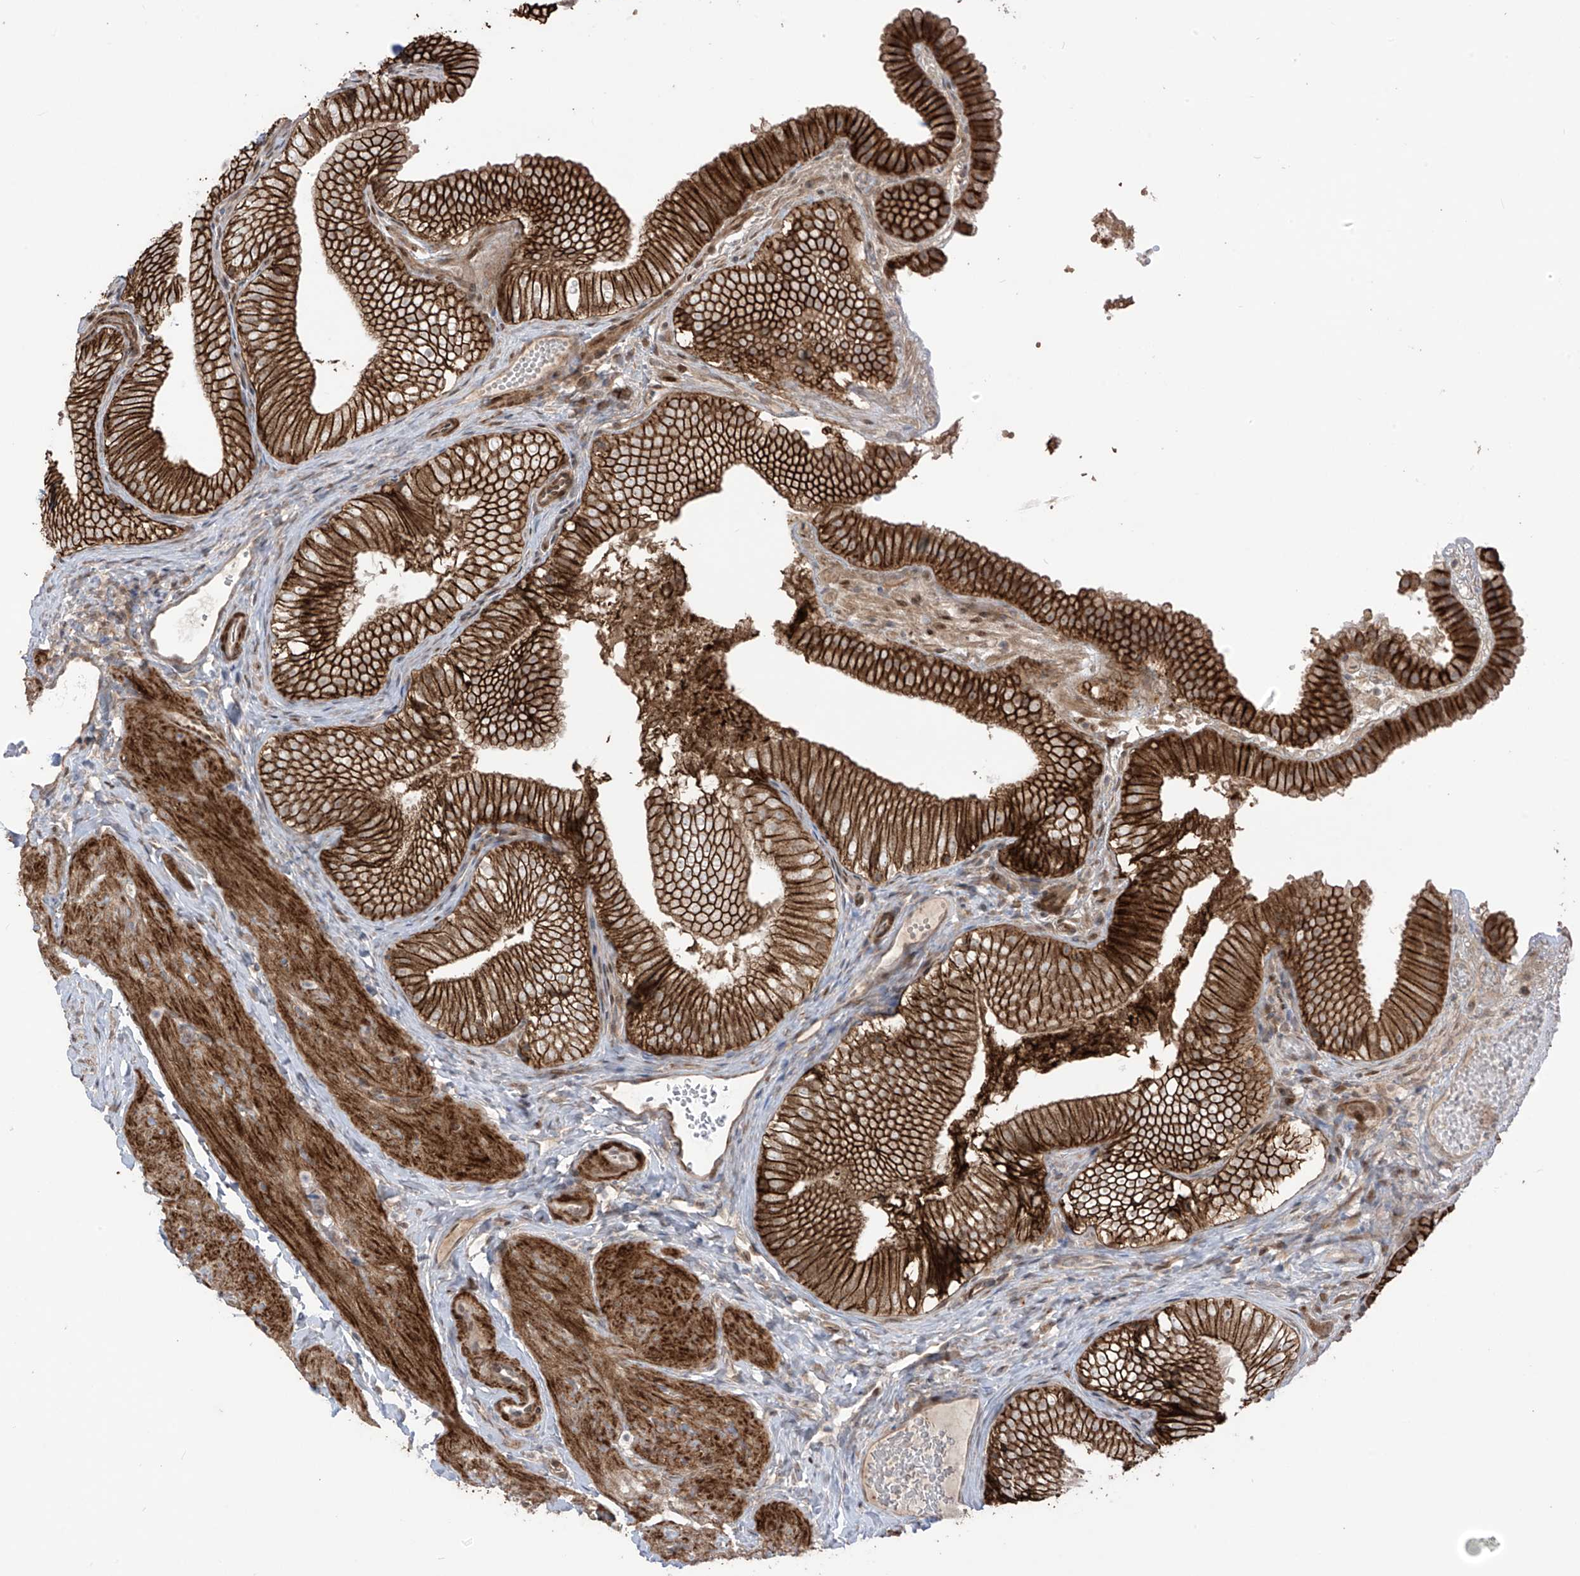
{"staining": {"intensity": "strong", "quantity": ">75%", "location": "cytoplasmic/membranous"}, "tissue": "gallbladder", "cell_type": "Glandular cells", "image_type": "normal", "snomed": [{"axis": "morphology", "description": "Normal tissue, NOS"}, {"axis": "topography", "description": "Gallbladder"}], "caption": "The histopathology image exhibits staining of normal gallbladder, revealing strong cytoplasmic/membranous protein positivity (brown color) within glandular cells.", "gene": "LRRC74A", "patient": {"sex": "female", "age": 30}}